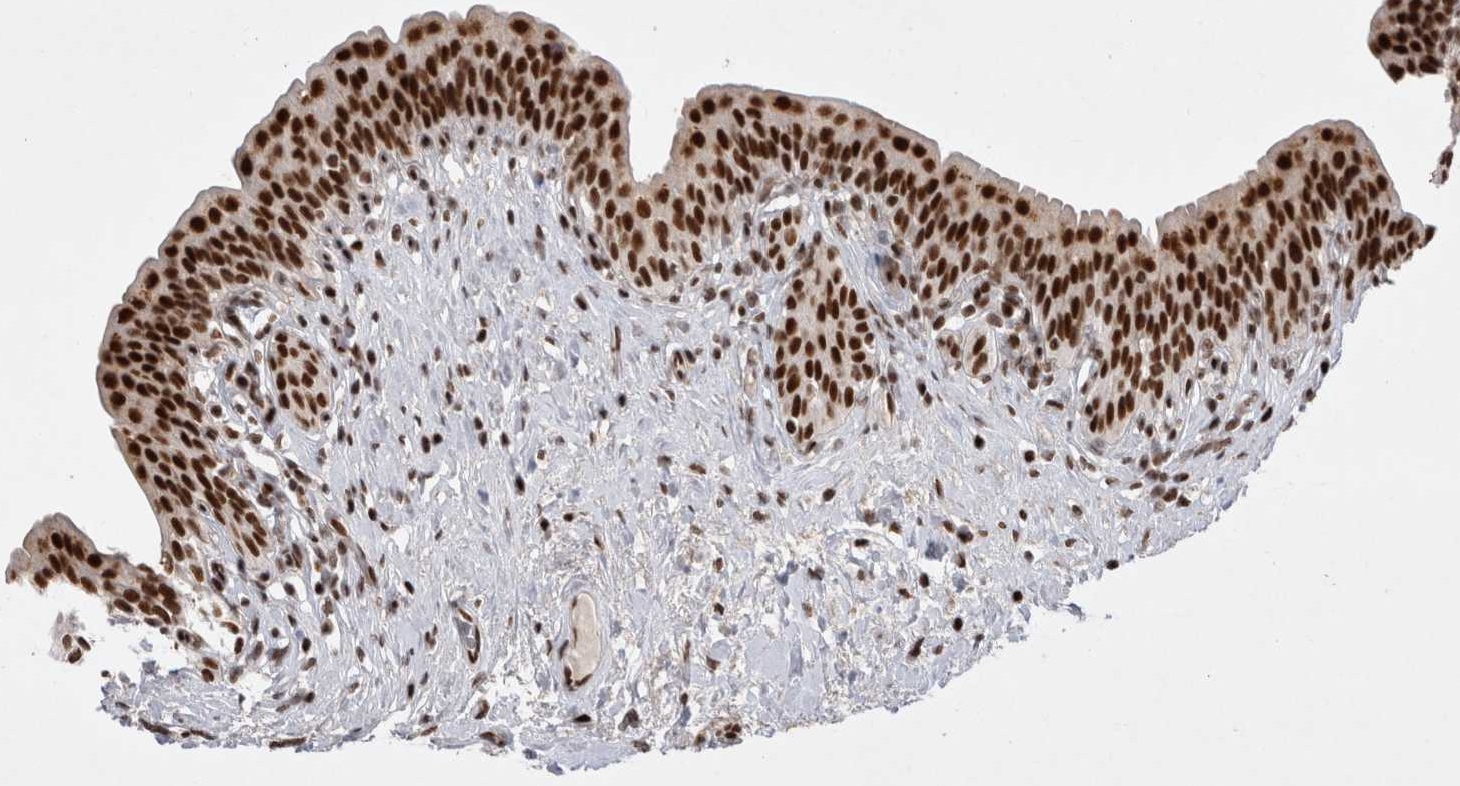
{"staining": {"intensity": "strong", "quantity": ">75%", "location": "nuclear"}, "tissue": "urinary bladder", "cell_type": "Urothelial cells", "image_type": "normal", "snomed": [{"axis": "morphology", "description": "Normal tissue, NOS"}, {"axis": "topography", "description": "Urinary bladder"}], "caption": "Urinary bladder was stained to show a protein in brown. There is high levels of strong nuclear positivity in approximately >75% of urothelial cells.", "gene": "EYA2", "patient": {"sex": "male", "age": 83}}